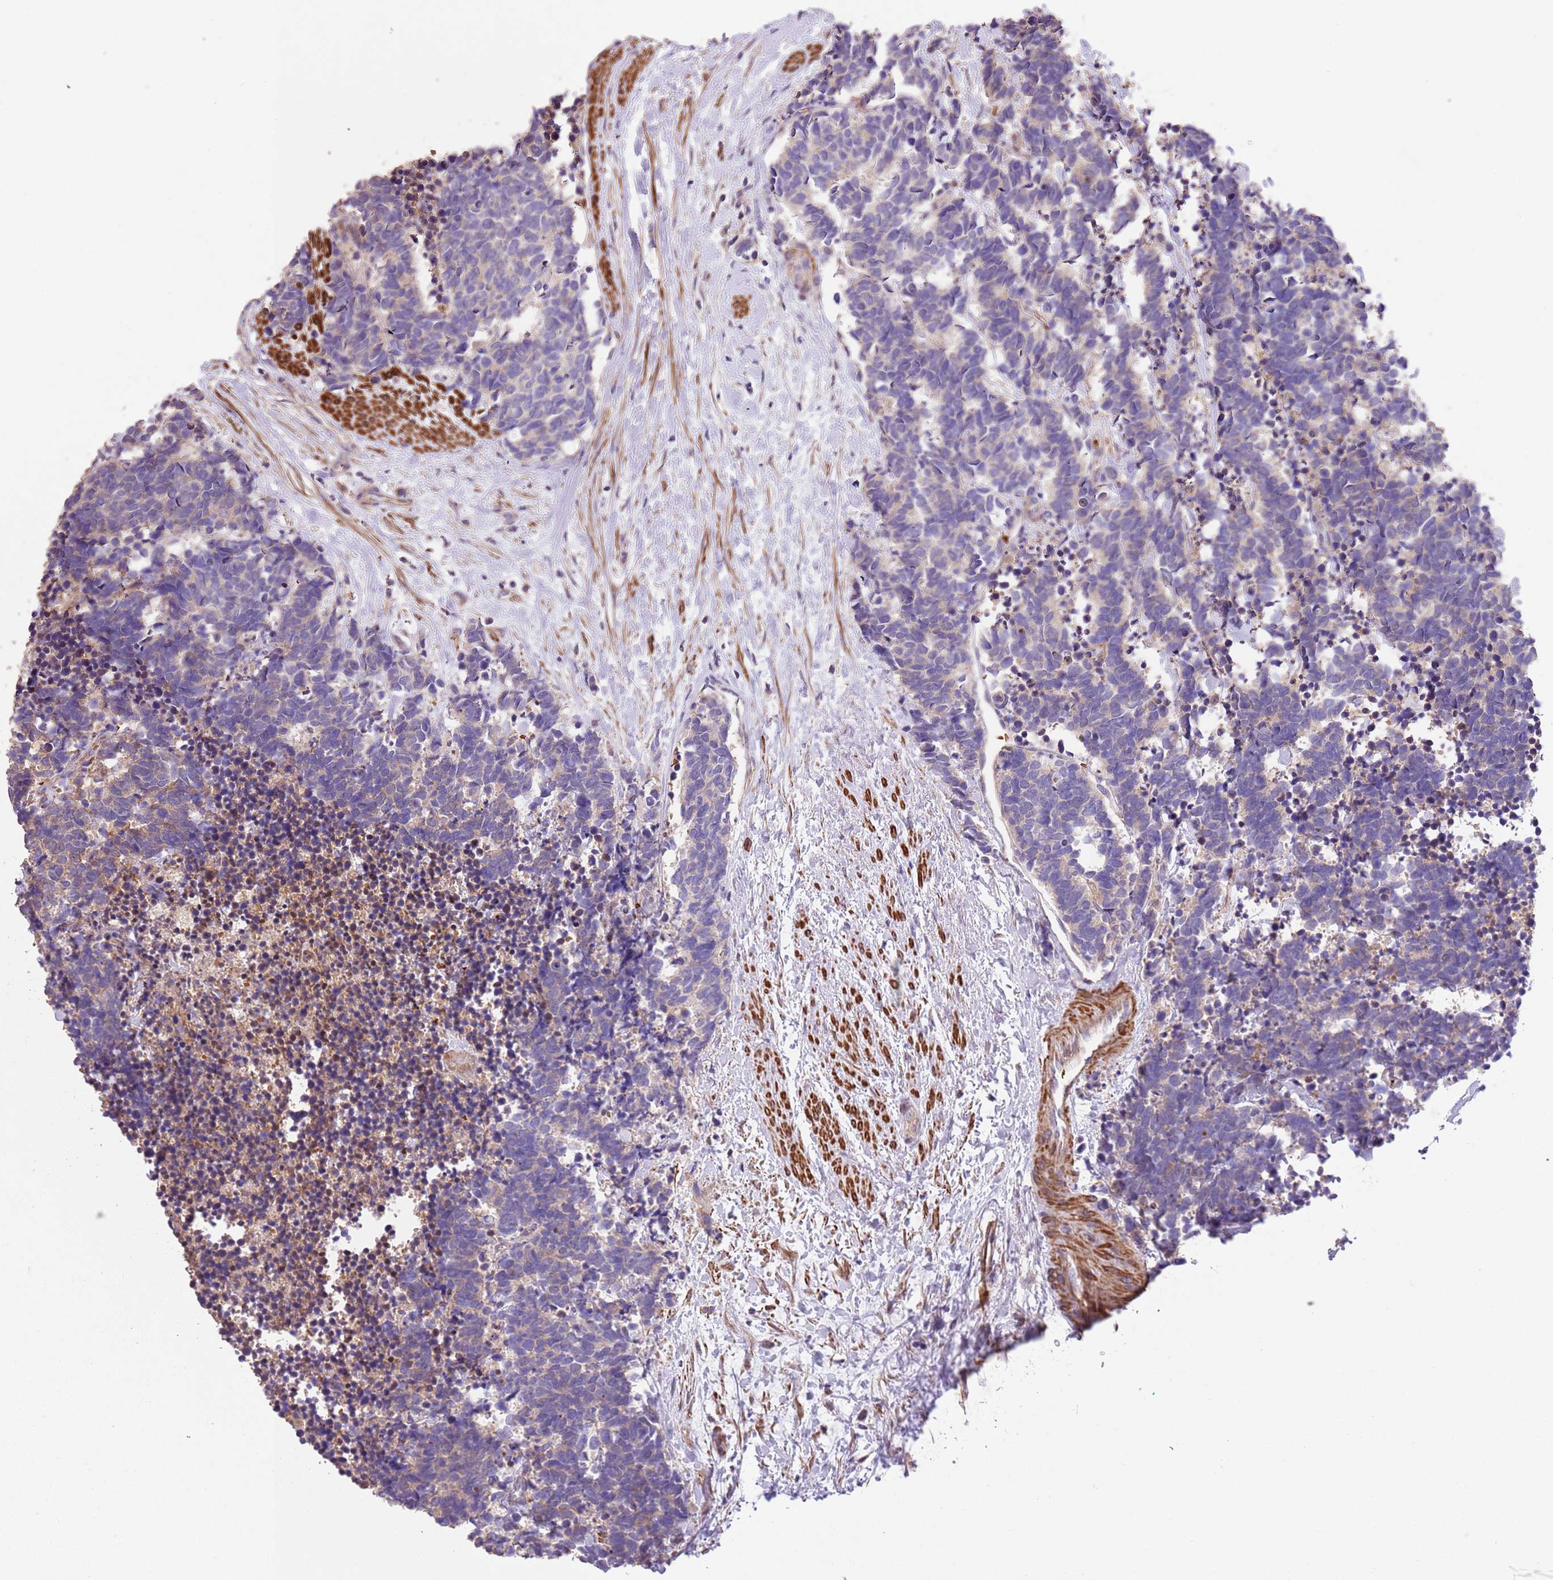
{"staining": {"intensity": "weak", "quantity": "<25%", "location": "cytoplasmic/membranous"}, "tissue": "carcinoid", "cell_type": "Tumor cells", "image_type": "cancer", "snomed": [{"axis": "morphology", "description": "Carcinoma, NOS"}, {"axis": "morphology", "description": "Carcinoid, malignant, NOS"}, {"axis": "topography", "description": "Prostate"}], "caption": "There is no significant expression in tumor cells of carcinoid (malignant).", "gene": "PIGA", "patient": {"sex": "male", "age": 57}}